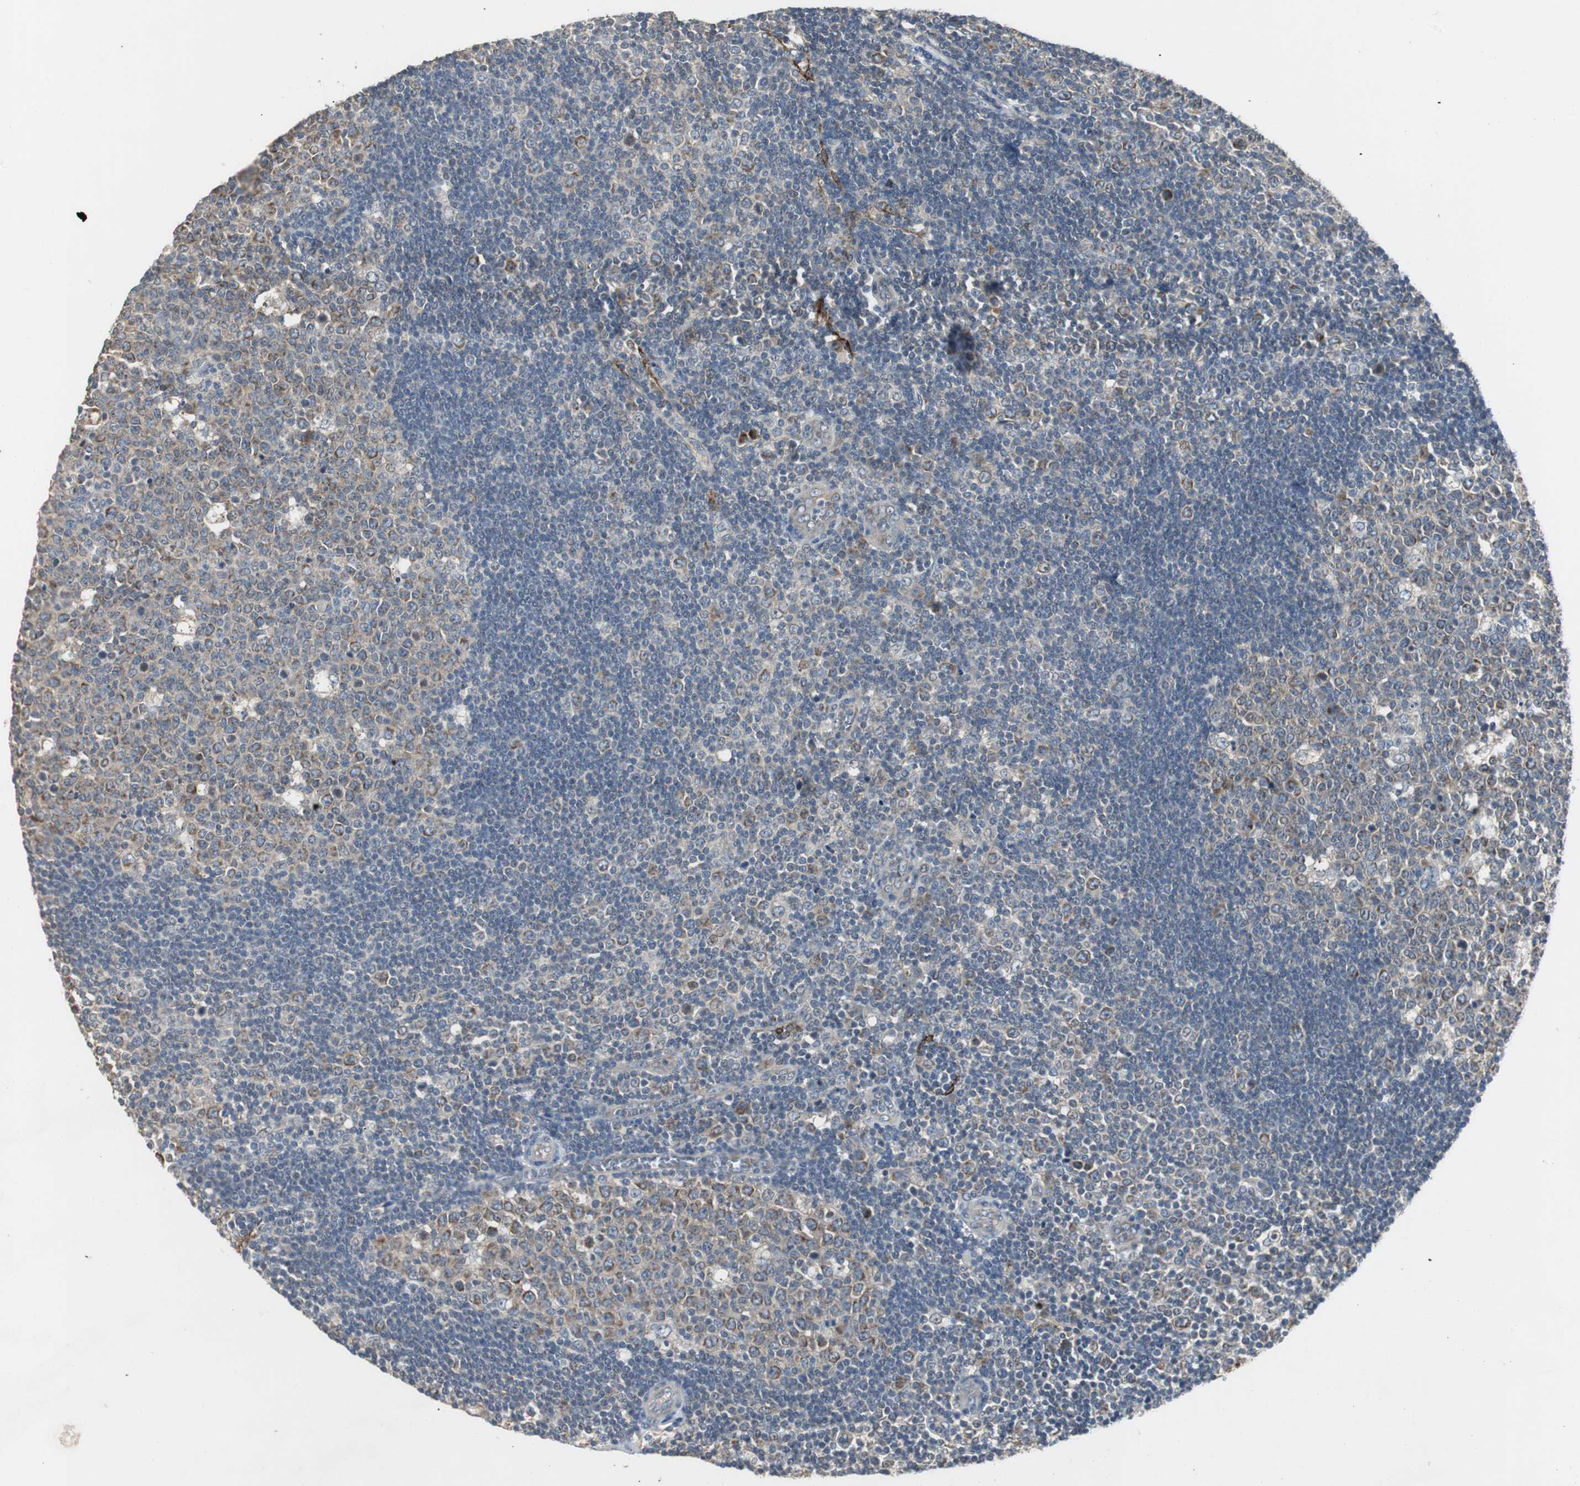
{"staining": {"intensity": "moderate", "quantity": "<25%", "location": "cytoplasmic/membranous"}, "tissue": "lymph node", "cell_type": "Germinal center cells", "image_type": "normal", "snomed": [{"axis": "morphology", "description": "Normal tissue, NOS"}, {"axis": "topography", "description": "Lymph node"}, {"axis": "topography", "description": "Salivary gland"}], "caption": "Germinal center cells display moderate cytoplasmic/membranous staining in approximately <25% of cells in normal lymph node. The protein is shown in brown color, while the nuclei are stained blue.", "gene": "MYT1", "patient": {"sex": "male", "age": 8}}